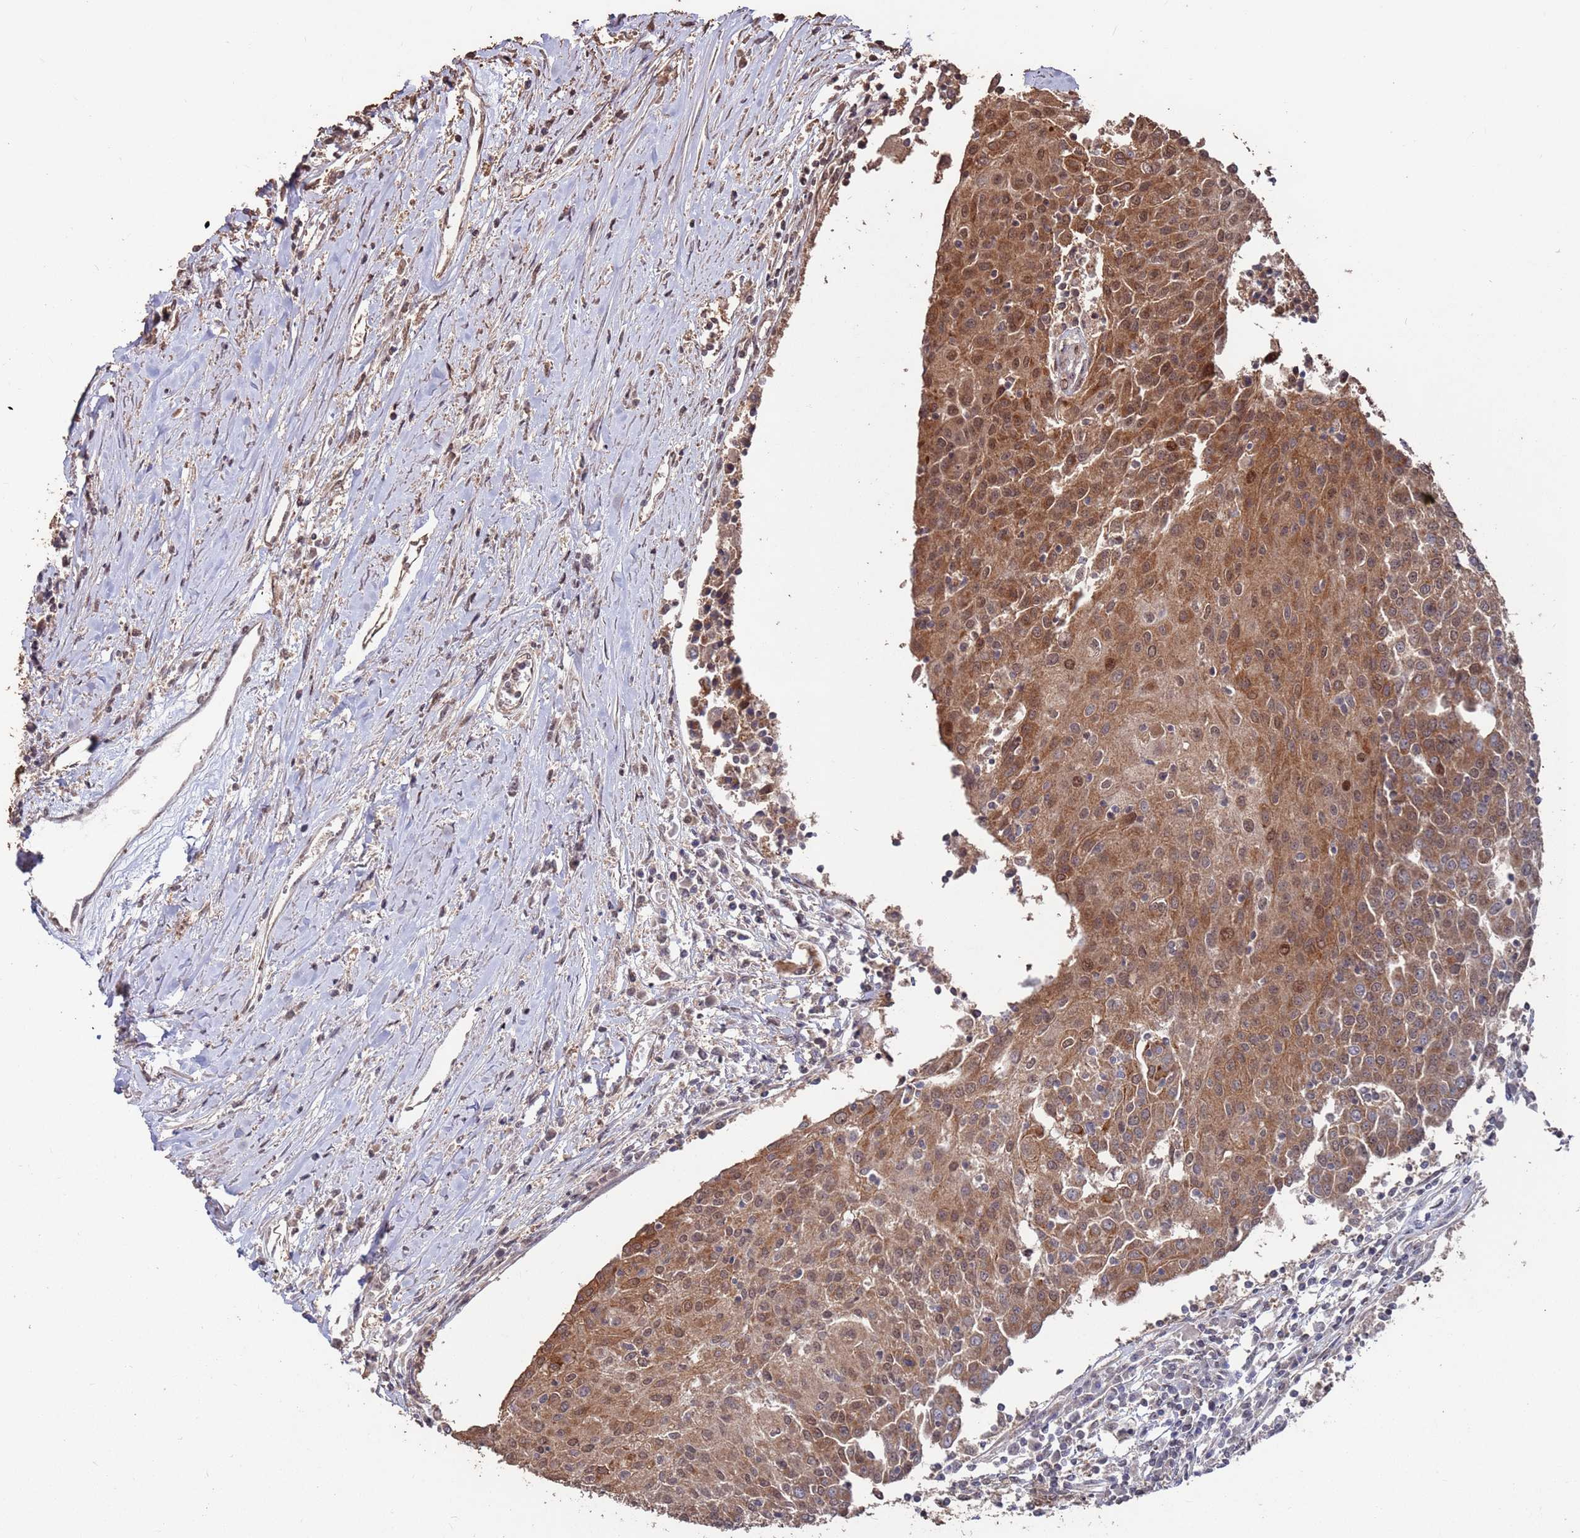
{"staining": {"intensity": "moderate", "quantity": ">75%", "location": "cytoplasmic/membranous,nuclear"}, "tissue": "urothelial cancer", "cell_type": "Tumor cells", "image_type": "cancer", "snomed": [{"axis": "morphology", "description": "Urothelial carcinoma, High grade"}, {"axis": "topography", "description": "Urinary bladder"}], "caption": "A brown stain highlights moderate cytoplasmic/membranous and nuclear positivity of a protein in urothelial carcinoma (high-grade) tumor cells. Nuclei are stained in blue.", "gene": "PRR7", "patient": {"sex": "female", "age": 85}}